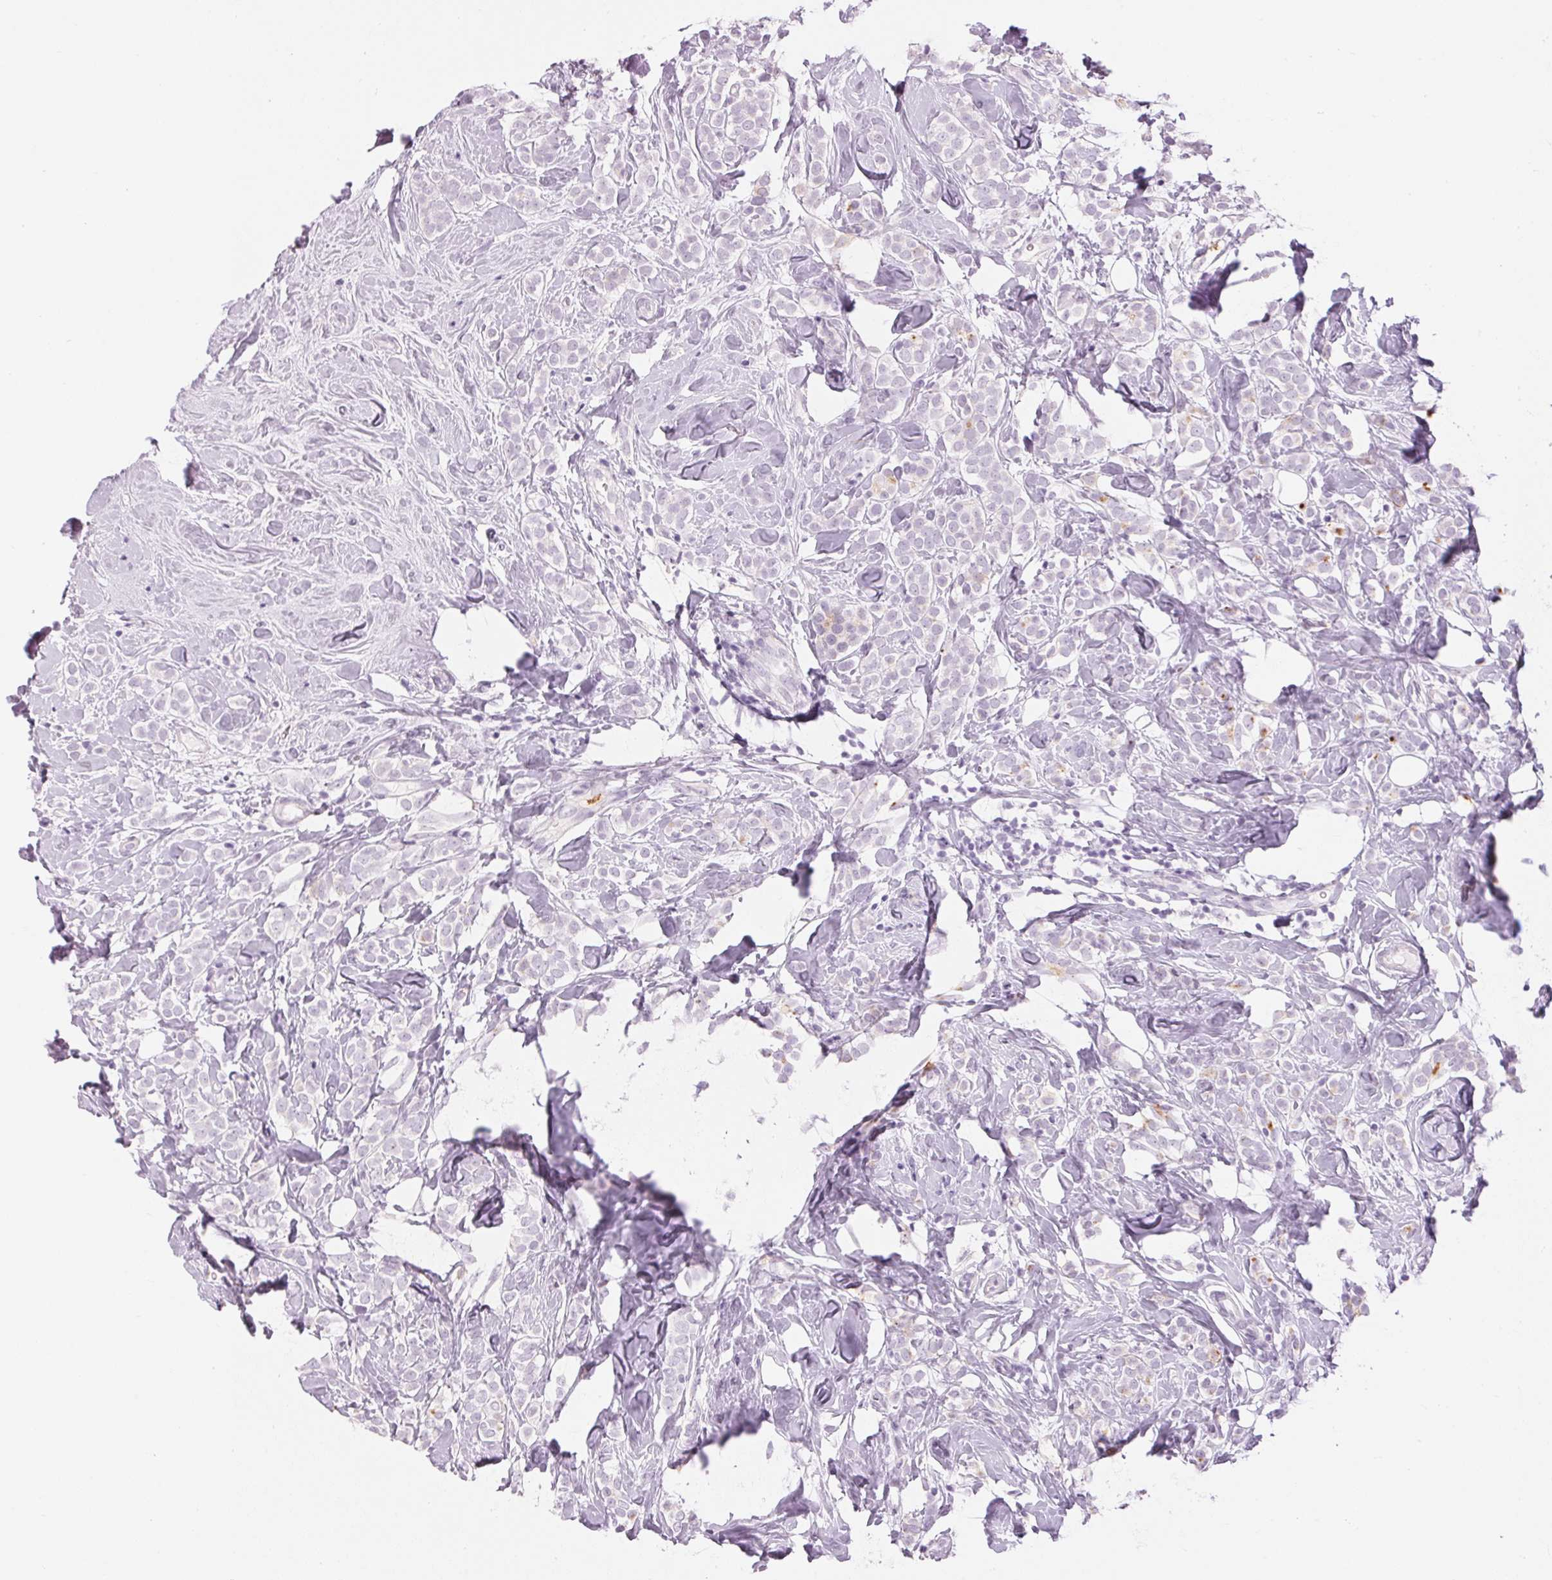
{"staining": {"intensity": "negative", "quantity": "none", "location": "none"}, "tissue": "breast cancer", "cell_type": "Tumor cells", "image_type": "cancer", "snomed": [{"axis": "morphology", "description": "Lobular carcinoma"}, {"axis": "topography", "description": "Breast"}], "caption": "Breast cancer (lobular carcinoma) was stained to show a protein in brown. There is no significant positivity in tumor cells.", "gene": "KLK7", "patient": {"sex": "female", "age": 49}}